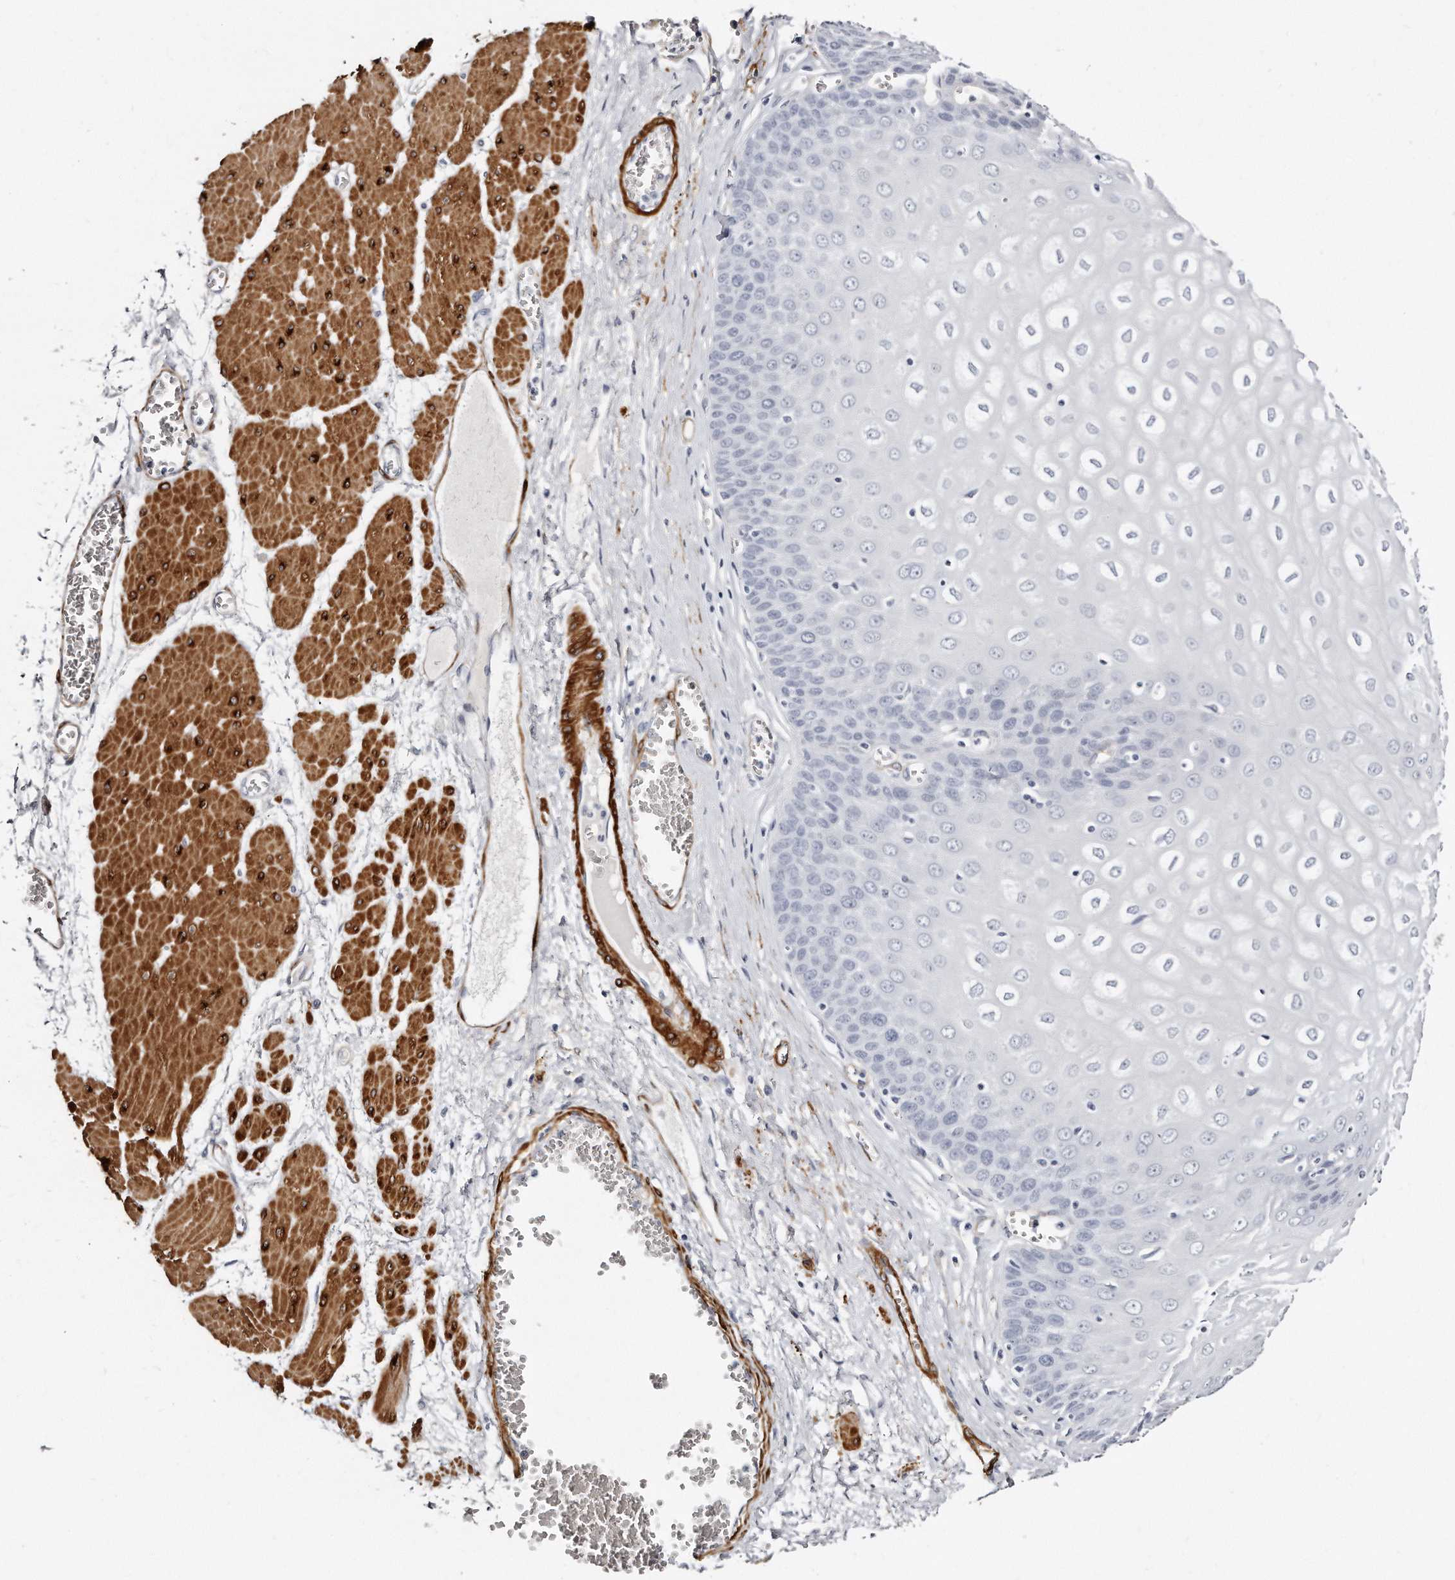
{"staining": {"intensity": "negative", "quantity": "none", "location": "none"}, "tissue": "esophagus", "cell_type": "Squamous epithelial cells", "image_type": "normal", "snomed": [{"axis": "morphology", "description": "Normal tissue, NOS"}, {"axis": "topography", "description": "Esophagus"}], "caption": "Histopathology image shows no significant protein positivity in squamous epithelial cells of unremarkable esophagus. (Stains: DAB IHC with hematoxylin counter stain, Microscopy: brightfield microscopy at high magnification).", "gene": "LMOD1", "patient": {"sex": "male", "age": 60}}